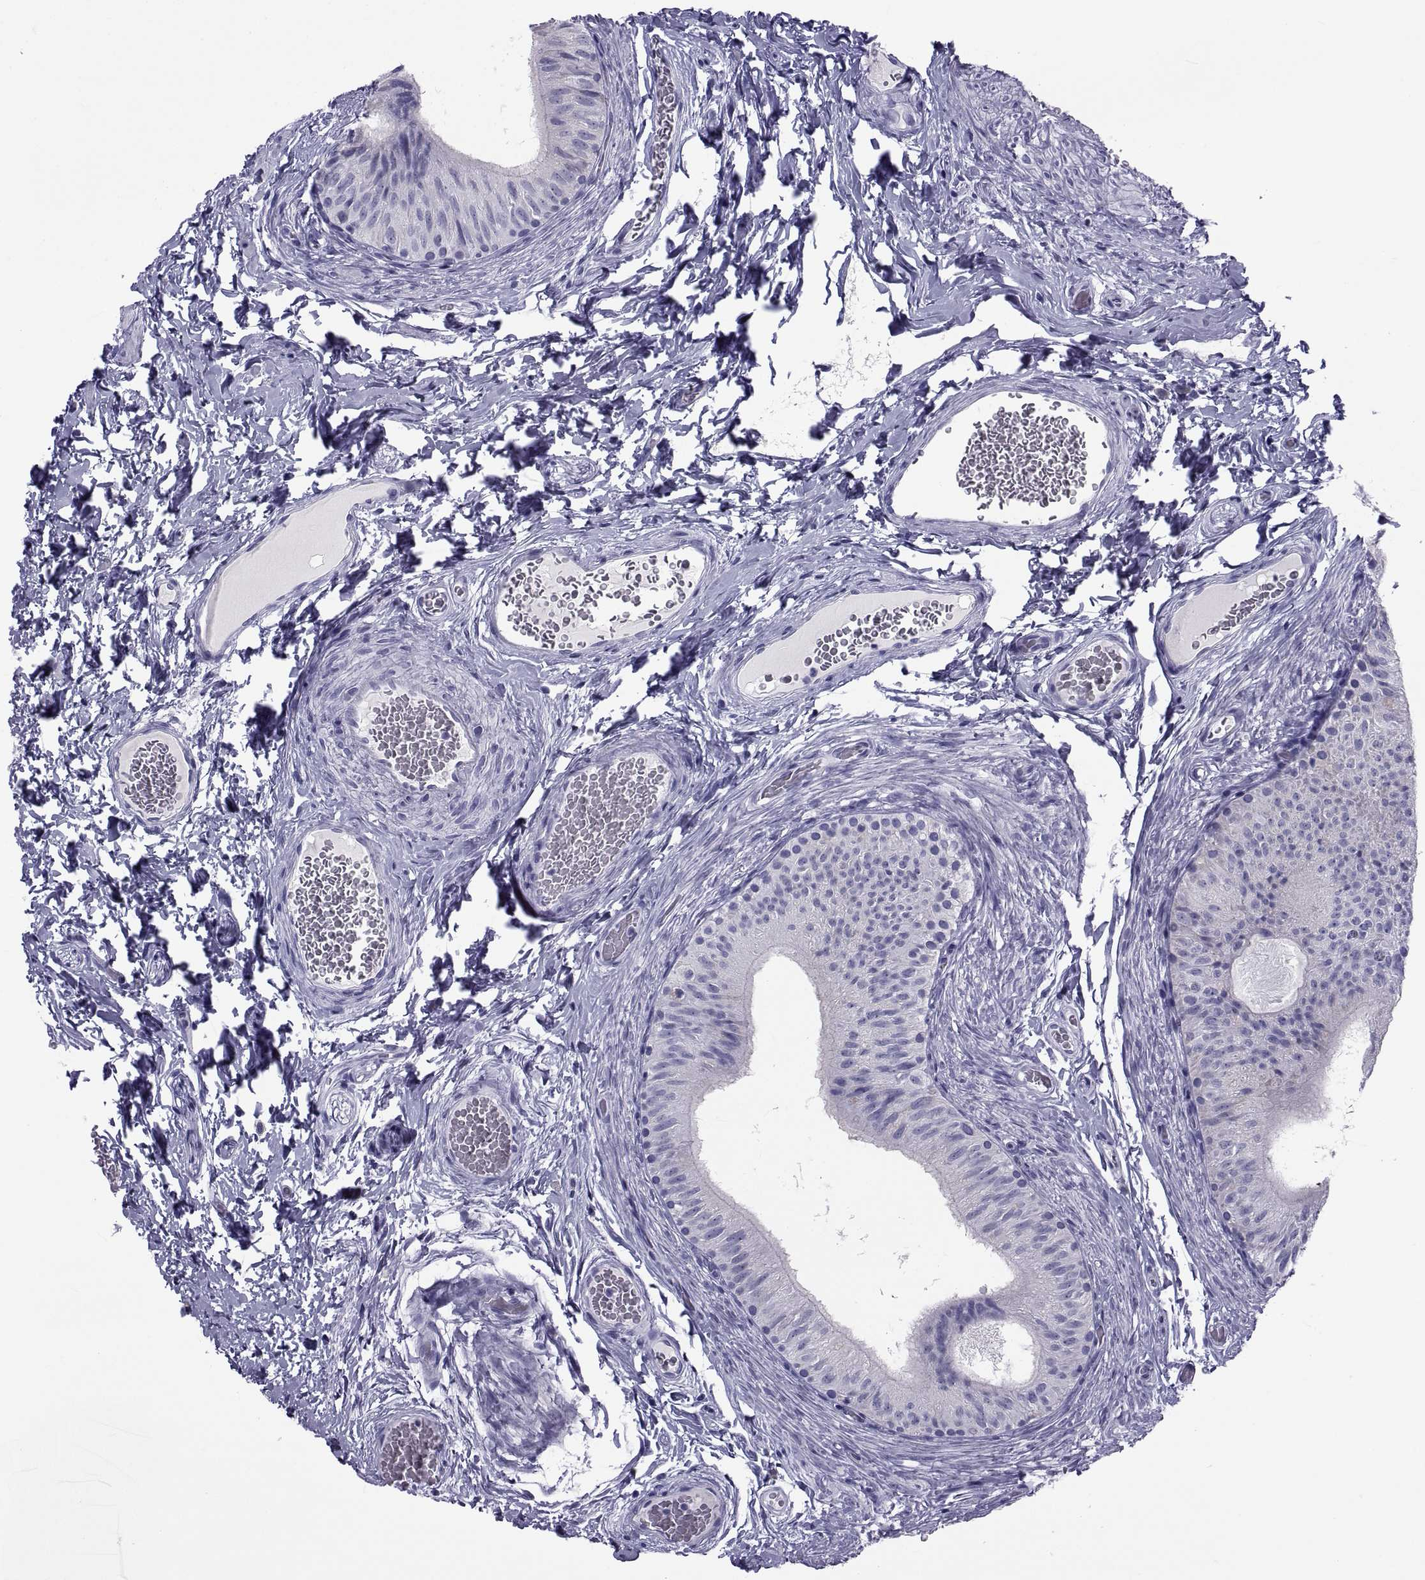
{"staining": {"intensity": "negative", "quantity": "none", "location": "none"}, "tissue": "epididymis", "cell_type": "Glandular cells", "image_type": "normal", "snomed": [{"axis": "morphology", "description": "Normal tissue, NOS"}, {"axis": "topography", "description": "Epididymis"}, {"axis": "topography", "description": "Vas deferens"}], "caption": "Photomicrograph shows no significant protein expression in glandular cells of normal epididymis. The staining is performed using DAB brown chromogen with nuclei counter-stained in using hematoxylin.", "gene": "NPTX2", "patient": {"sex": "male", "age": 23}}